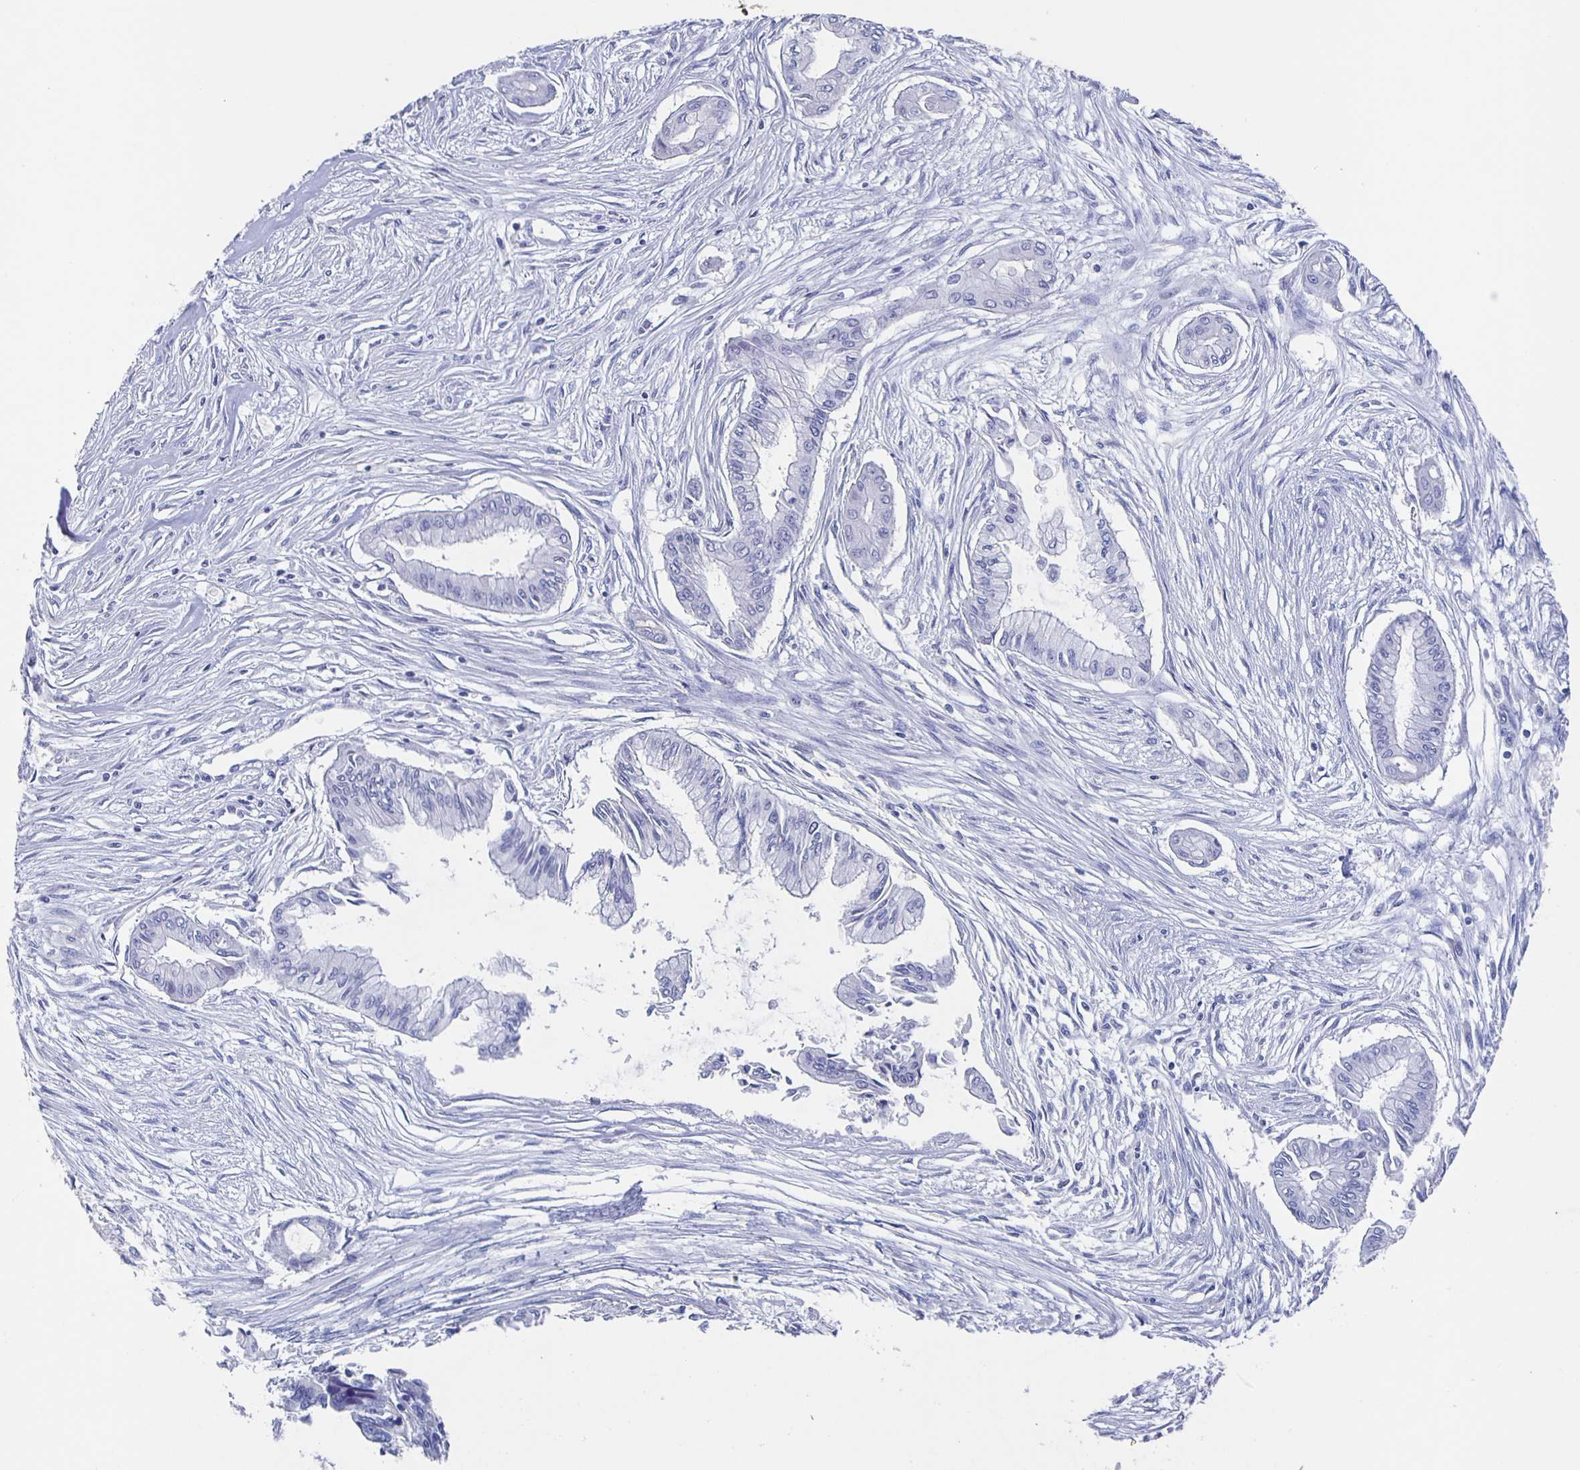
{"staining": {"intensity": "negative", "quantity": "none", "location": "none"}, "tissue": "pancreatic cancer", "cell_type": "Tumor cells", "image_type": "cancer", "snomed": [{"axis": "morphology", "description": "Adenocarcinoma, NOS"}, {"axis": "topography", "description": "Pancreas"}], "caption": "The histopathology image displays no staining of tumor cells in pancreatic adenocarcinoma.", "gene": "SLC34A2", "patient": {"sex": "female", "age": 68}}